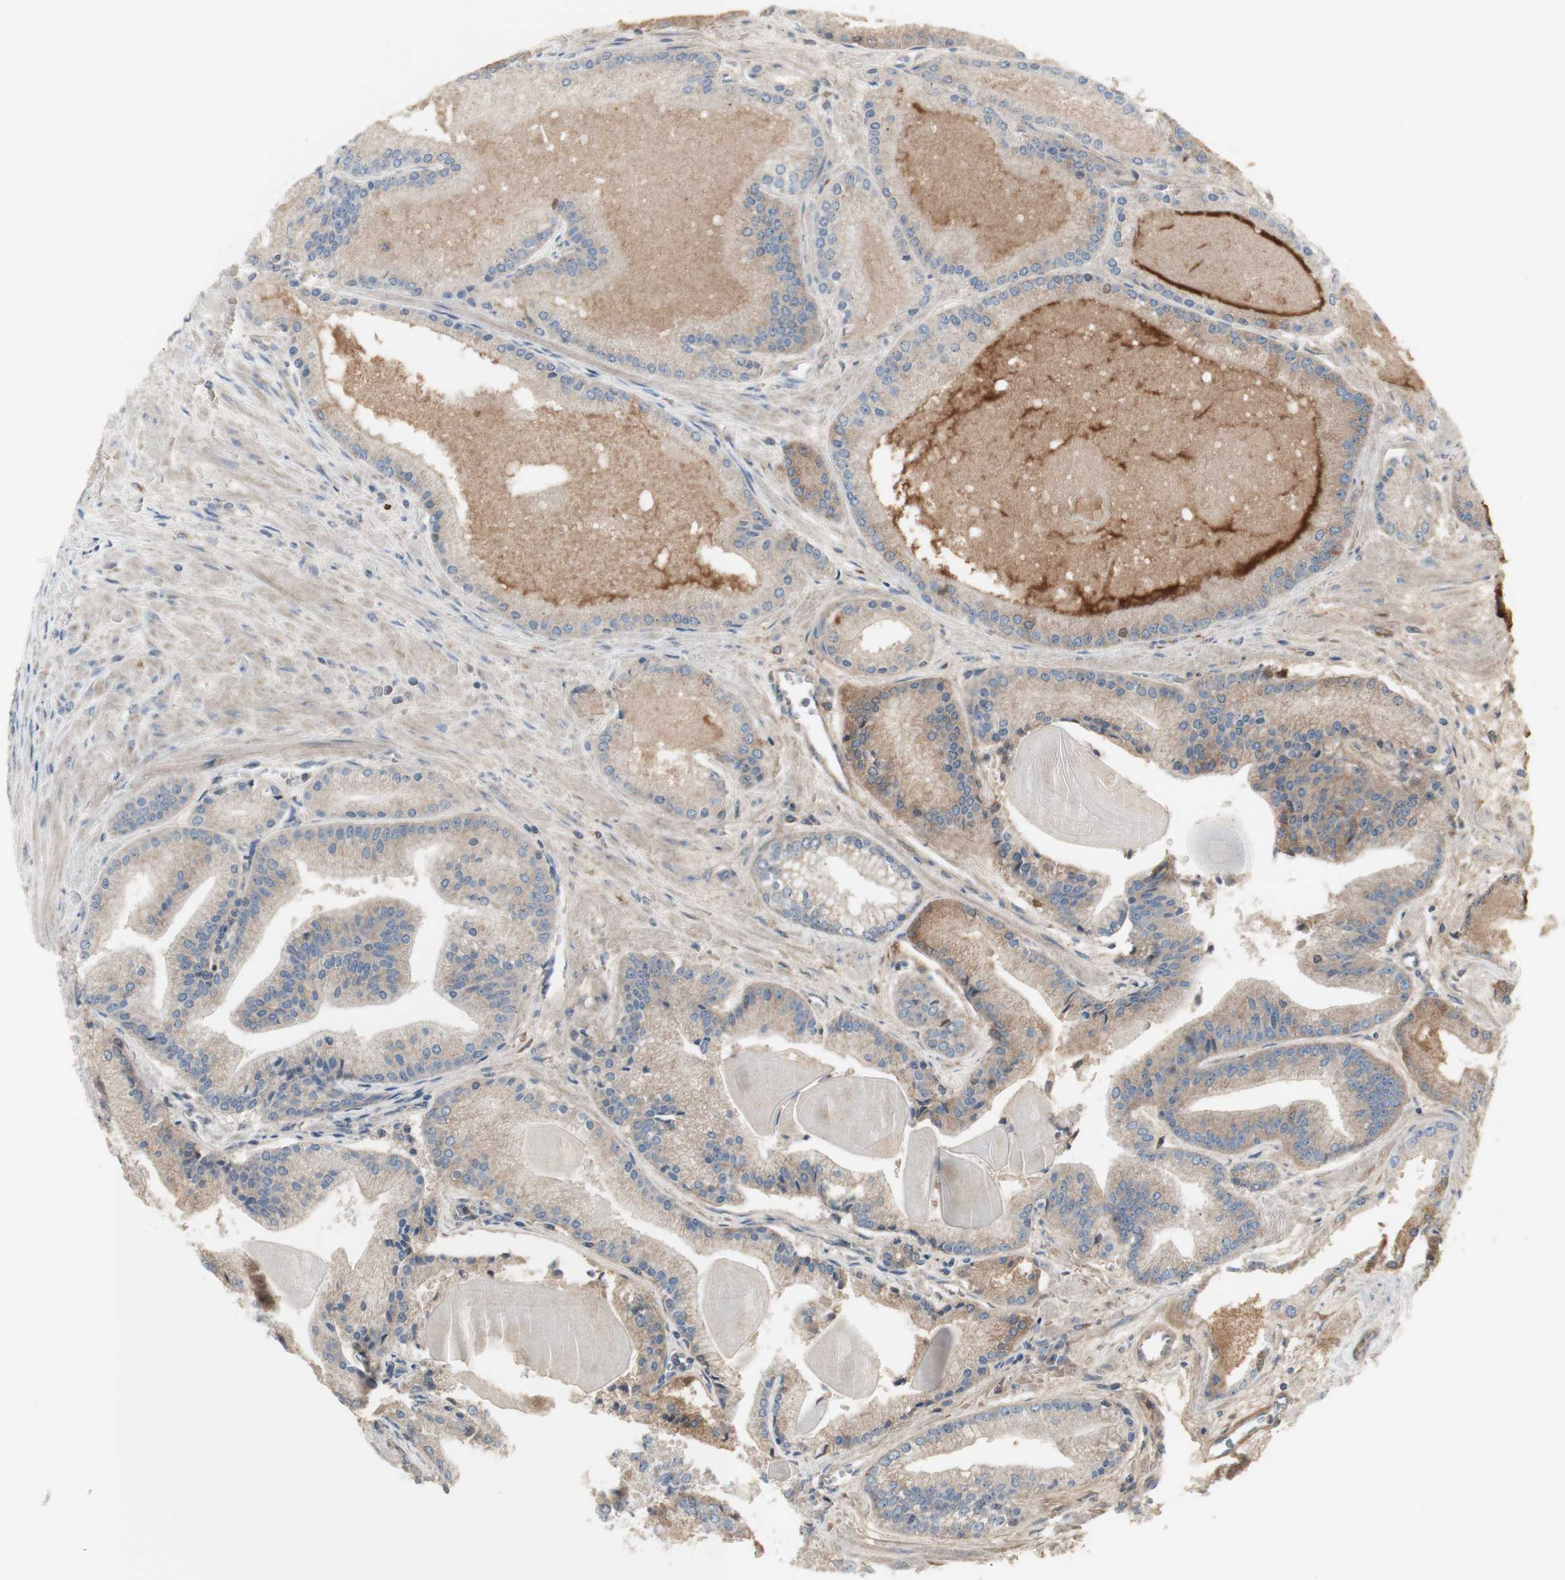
{"staining": {"intensity": "weak", "quantity": "<25%", "location": "cytoplasmic/membranous"}, "tissue": "prostate cancer", "cell_type": "Tumor cells", "image_type": "cancer", "snomed": [{"axis": "morphology", "description": "Adenocarcinoma, Low grade"}, {"axis": "topography", "description": "Prostate"}], "caption": "A photomicrograph of human prostate cancer is negative for staining in tumor cells.", "gene": "C3orf52", "patient": {"sex": "male", "age": 59}}